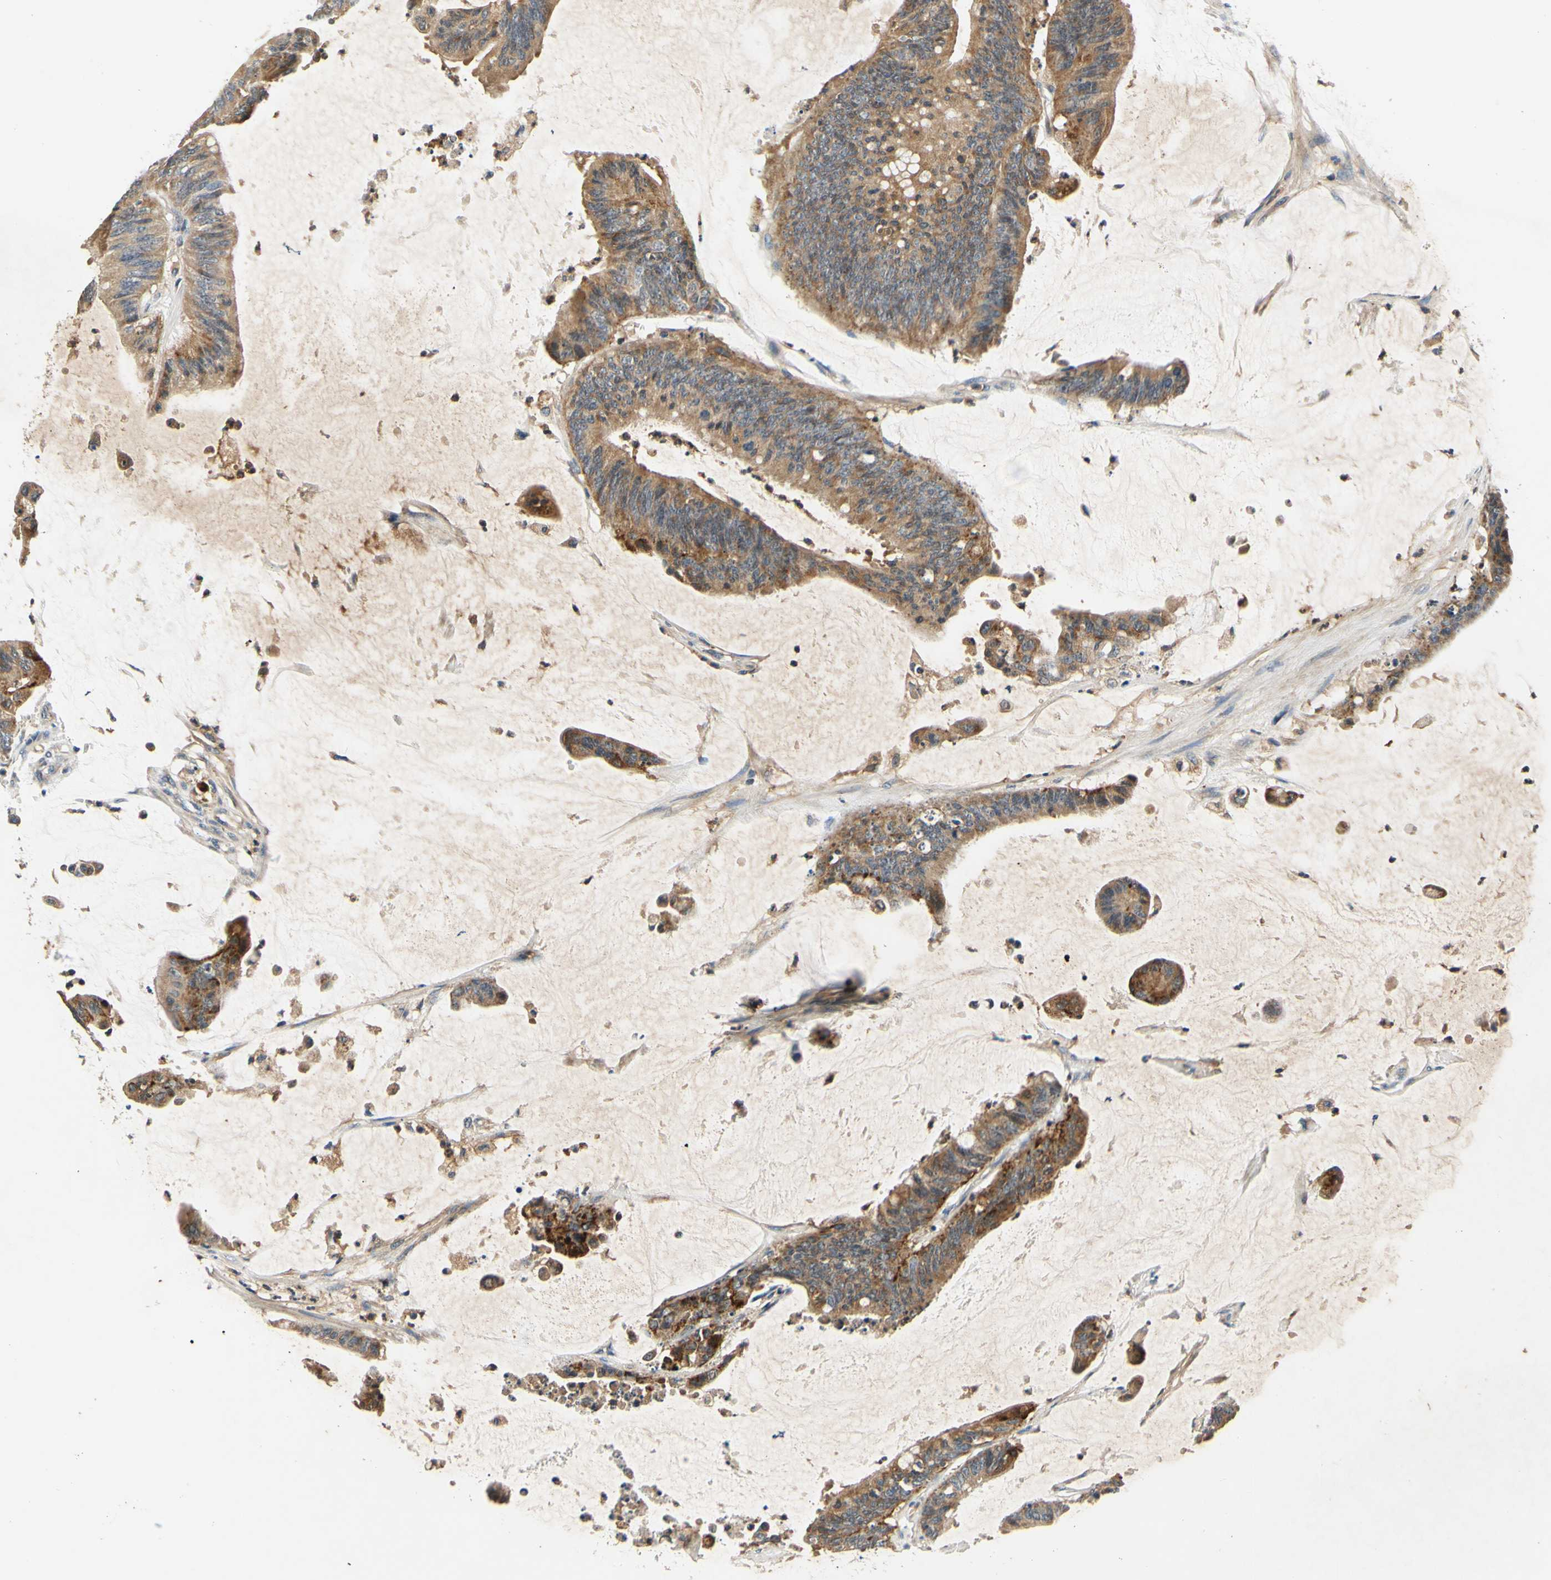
{"staining": {"intensity": "moderate", "quantity": ">75%", "location": "cytoplasmic/membranous"}, "tissue": "colorectal cancer", "cell_type": "Tumor cells", "image_type": "cancer", "snomed": [{"axis": "morphology", "description": "Adenocarcinoma, NOS"}, {"axis": "topography", "description": "Rectum"}], "caption": "About >75% of tumor cells in colorectal cancer show moderate cytoplasmic/membranous protein staining as visualized by brown immunohistochemical staining.", "gene": "PLA2G4A", "patient": {"sex": "female", "age": 66}}